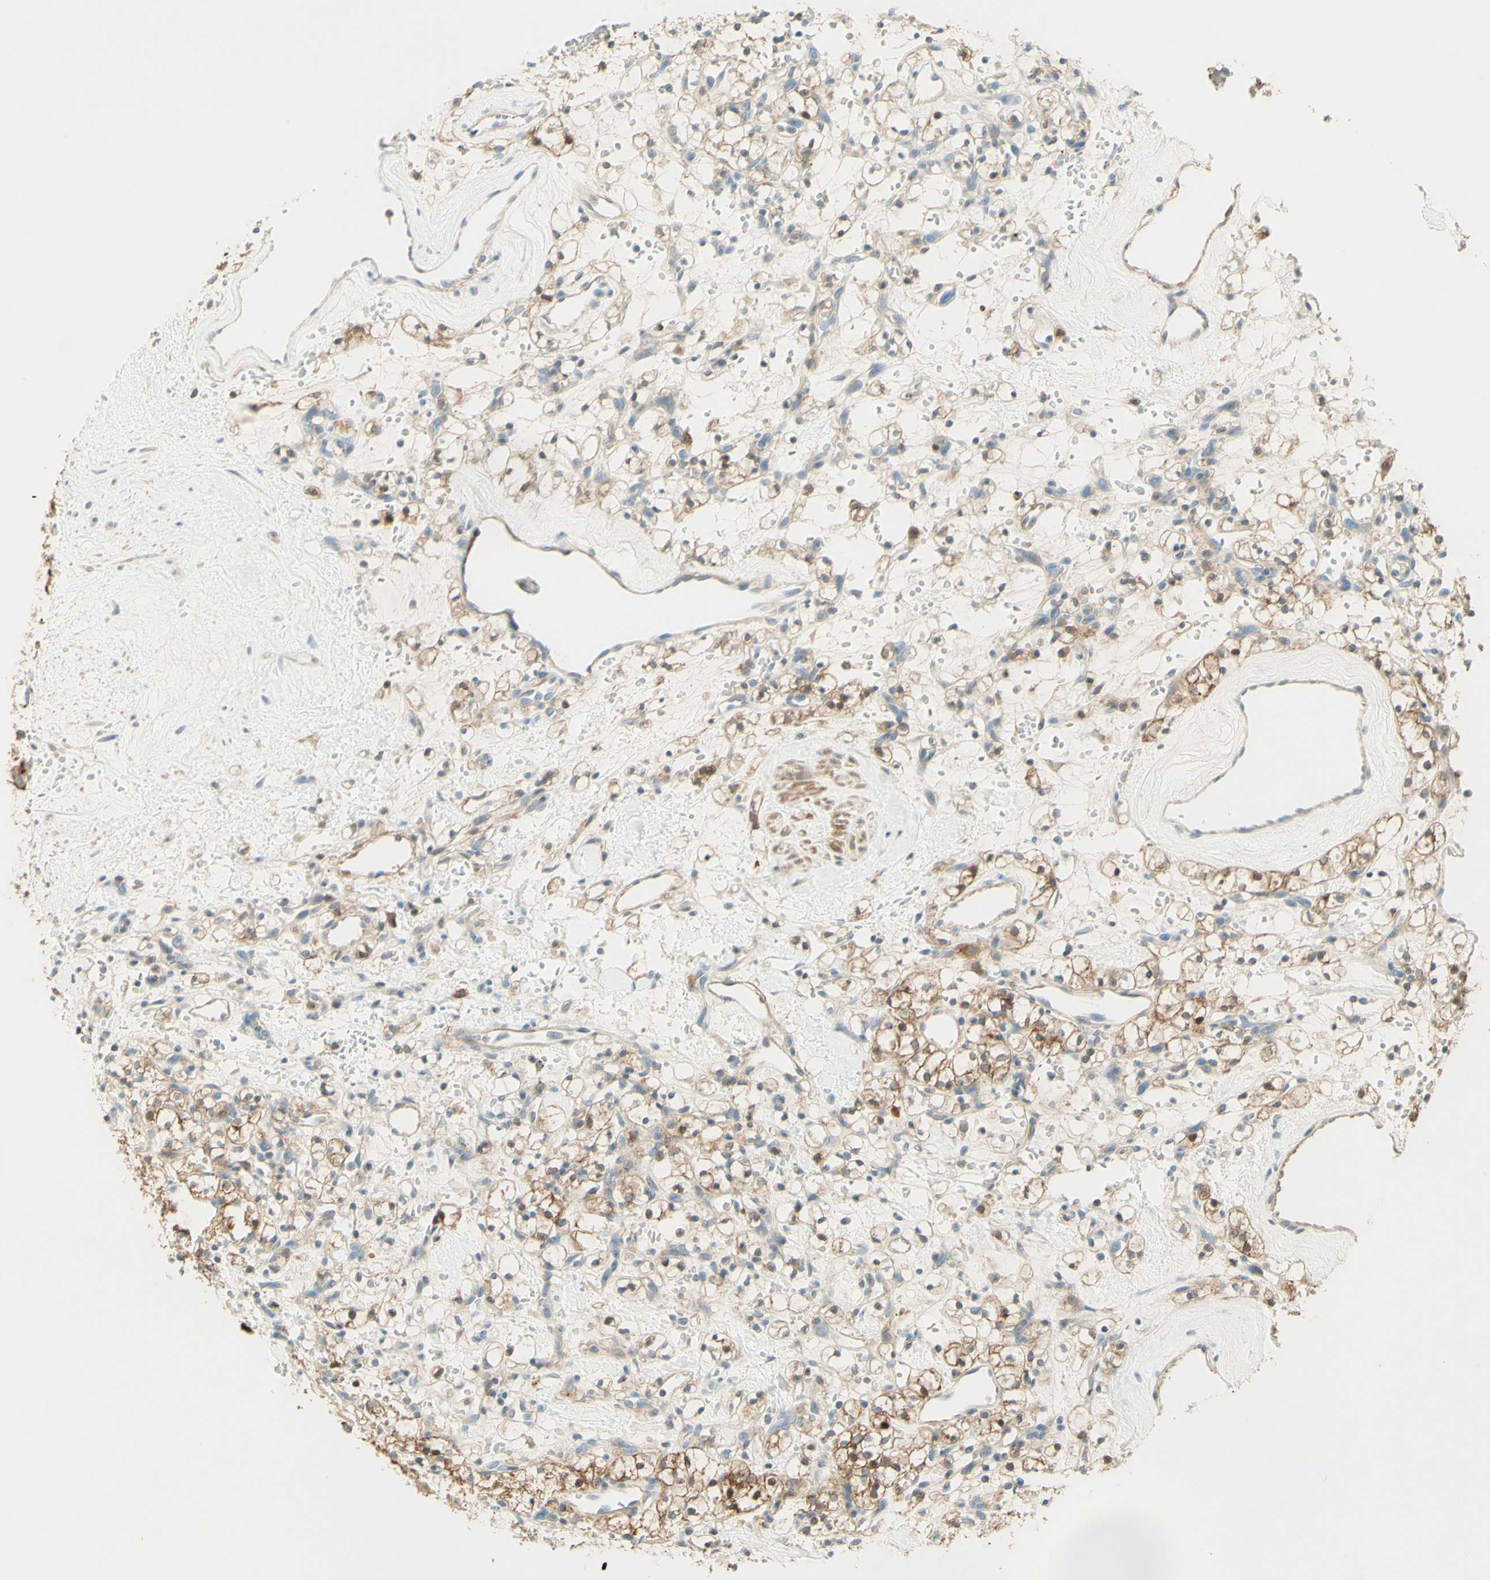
{"staining": {"intensity": "moderate", "quantity": ">75%", "location": "cytoplasmic/membranous"}, "tissue": "renal cancer", "cell_type": "Tumor cells", "image_type": "cancer", "snomed": [{"axis": "morphology", "description": "Adenocarcinoma, NOS"}, {"axis": "topography", "description": "Kidney"}], "caption": "Renal adenocarcinoma stained with a protein marker displays moderate staining in tumor cells.", "gene": "PROM1", "patient": {"sex": "female", "age": 60}}